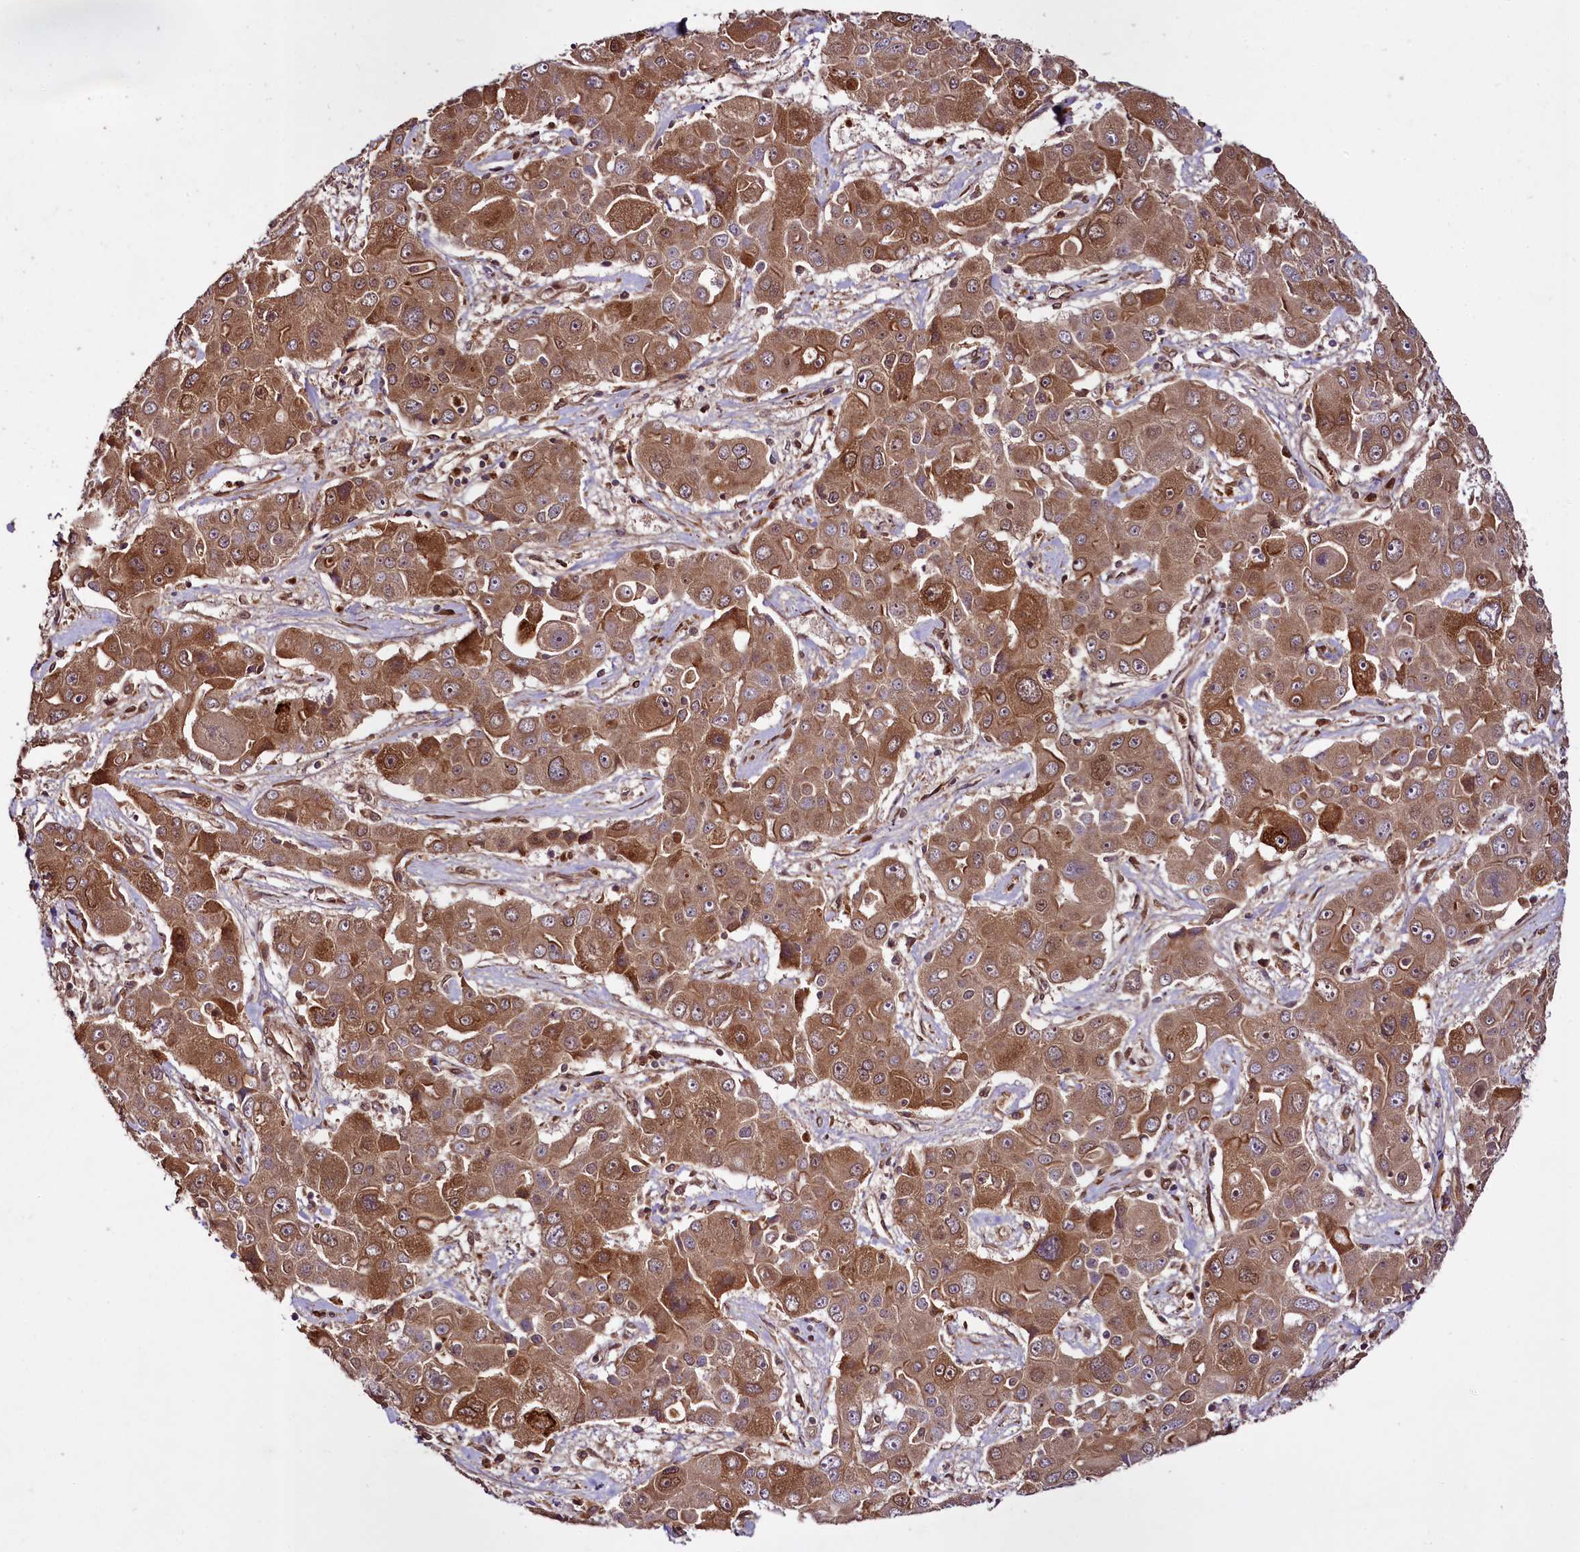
{"staining": {"intensity": "moderate", "quantity": ">75%", "location": "cytoplasmic/membranous"}, "tissue": "liver cancer", "cell_type": "Tumor cells", "image_type": "cancer", "snomed": [{"axis": "morphology", "description": "Cholangiocarcinoma"}, {"axis": "topography", "description": "Liver"}], "caption": "This is an image of IHC staining of liver cholangiocarcinoma, which shows moderate positivity in the cytoplasmic/membranous of tumor cells.", "gene": "DCP1B", "patient": {"sex": "male", "age": 67}}